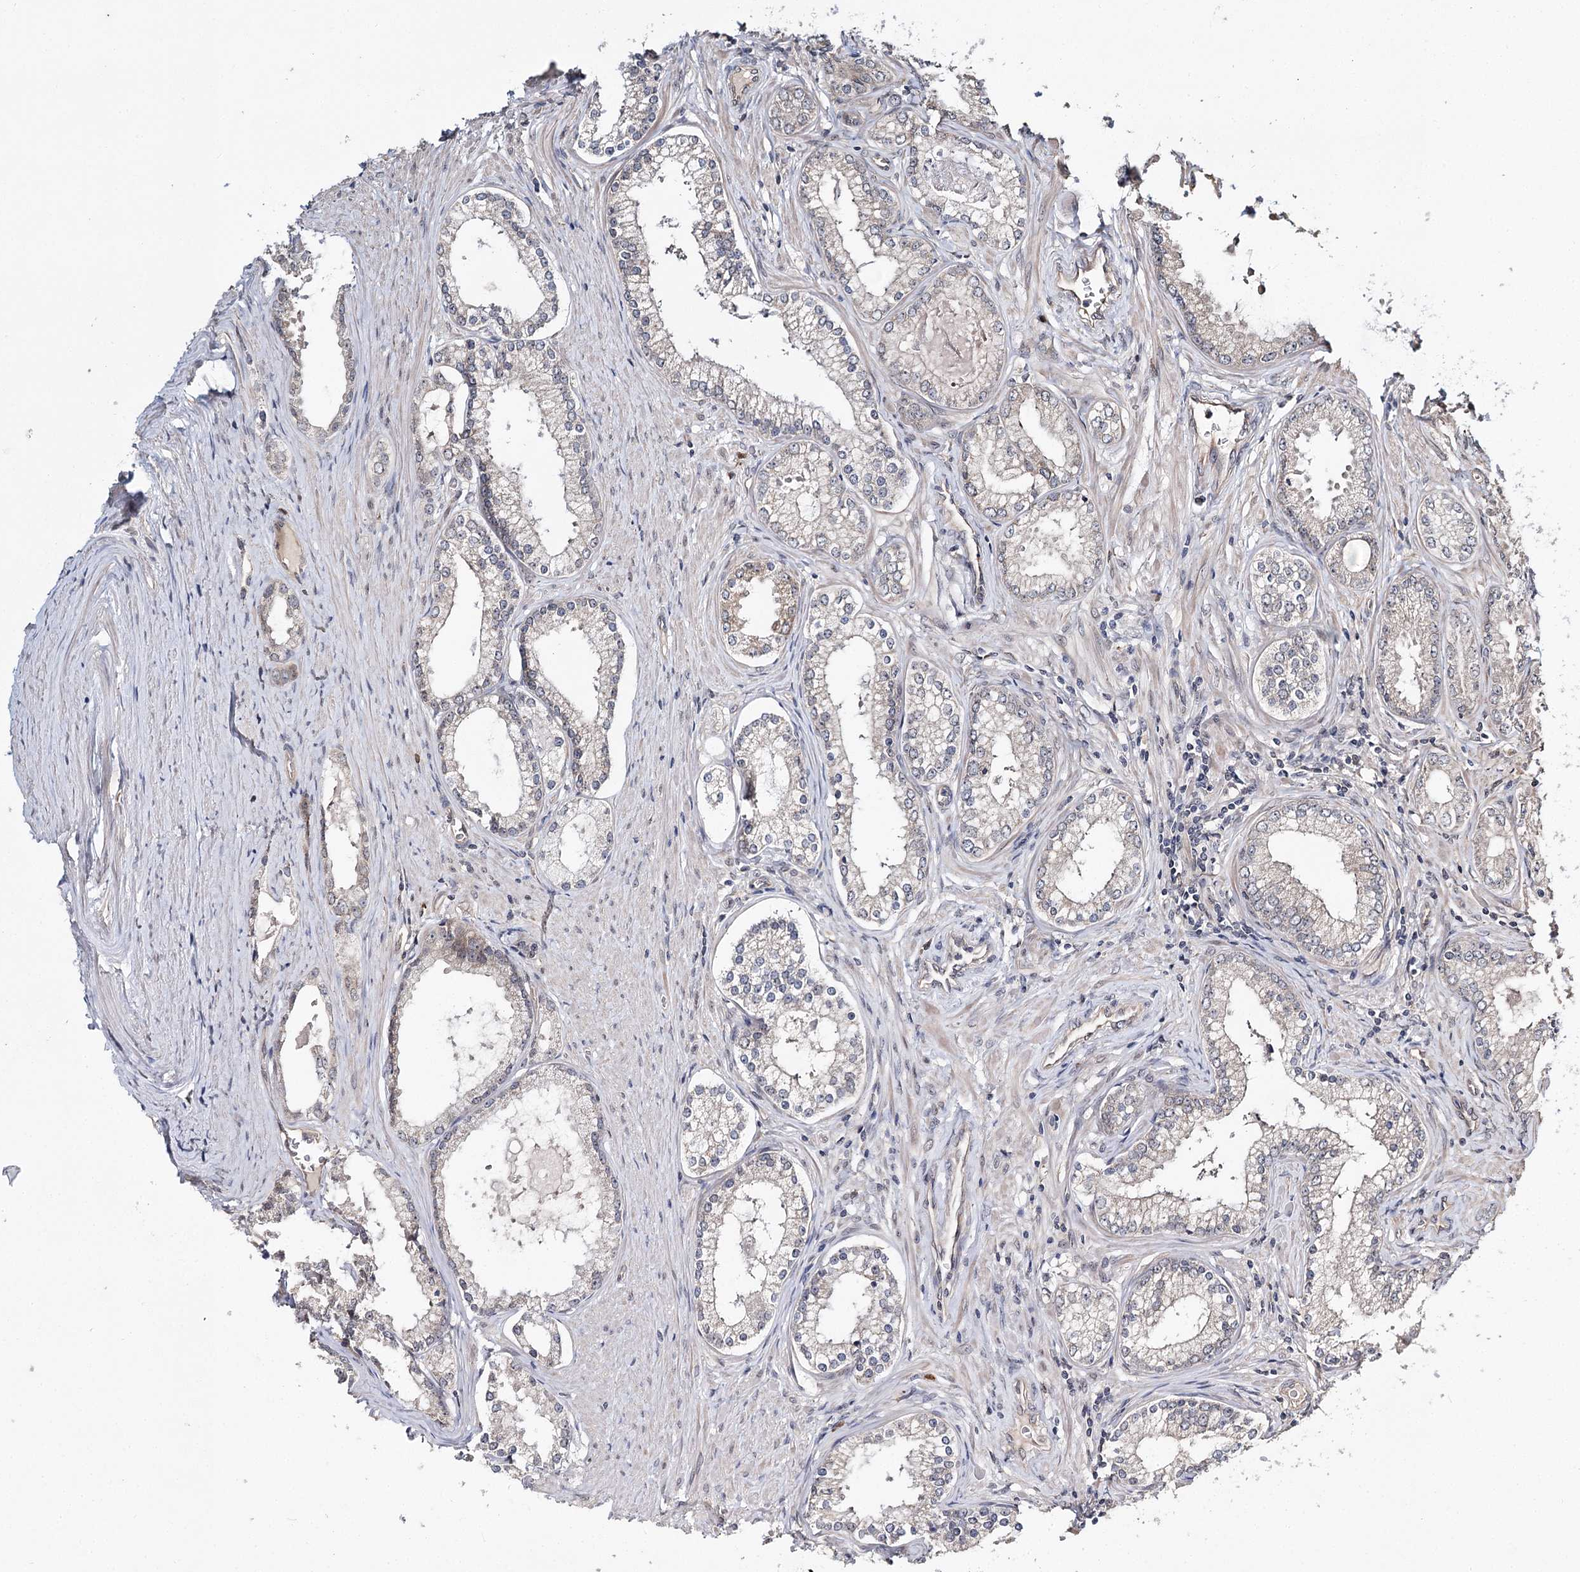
{"staining": {"intensity": "negative", "quantity": "none", "location": "none"}, "tissue": "prostate cancer", "cell_type": "Tumor cells", "image_type": "cancer", "snomed": [{"axis": "morphology", "description": "Adenocarcinoma, High grade"}, {"axis": "topography", "description": "Prostate"}], "caption": "Micrograph shows no significant protein positivity in tumor cells of prostate high-grade adenocarcinoma. (Immunohistochemistry (ihc), brightfield microscopy, high magnification).", "gene": "NOPCHAP1", "patient": {"sex": "male", "age": 68}}